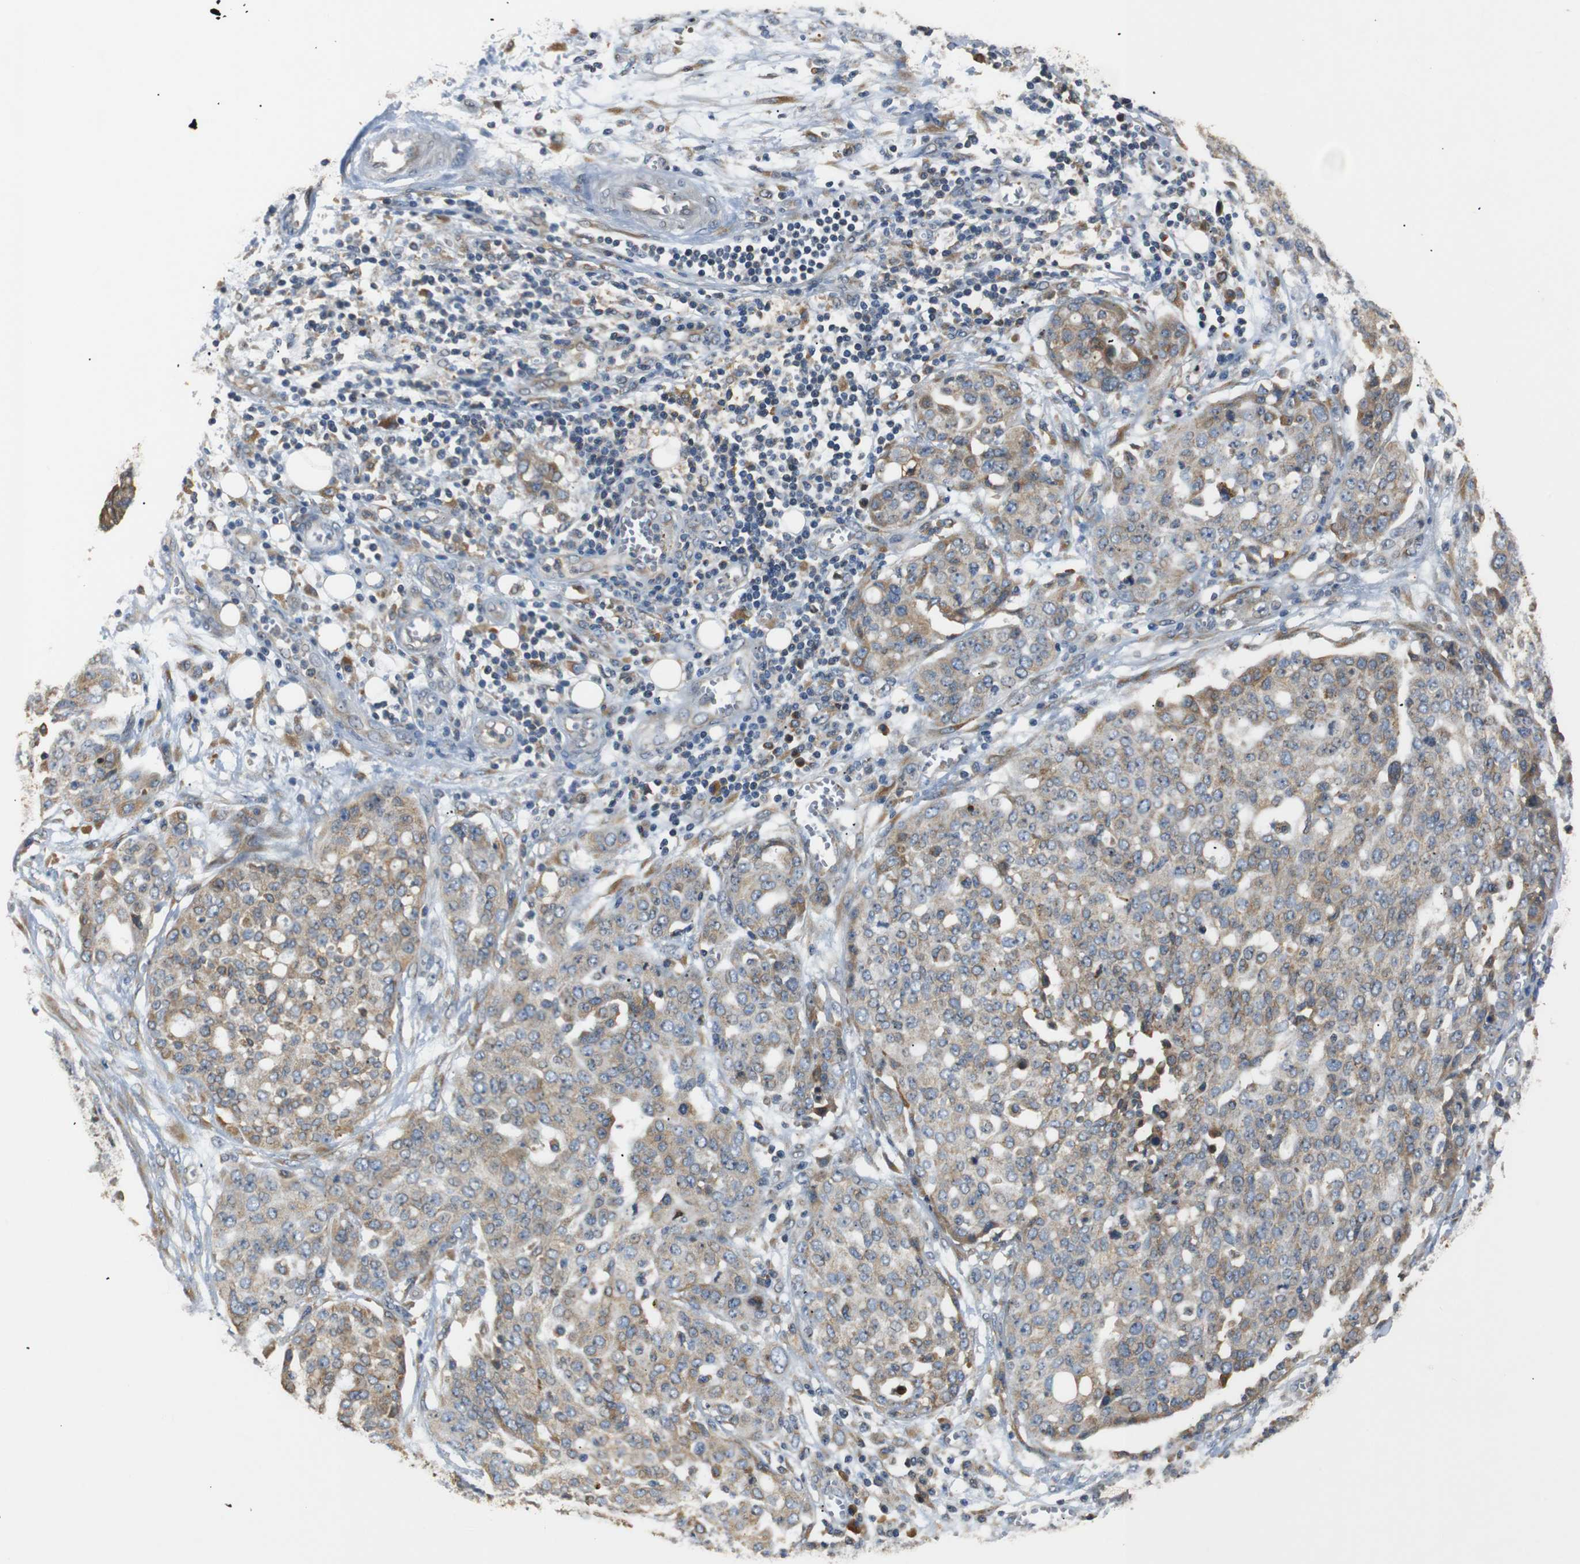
{"staining": {"intensity": "moderate", "quantity": "25%-75%", "location": "cytoplasmic/membranous"}, "tissue": "ovarian cancer", "cell_type": "Tumor cells", "image_type": "cancer", "snomed": [{"axis": "morphology", "description": "Cystadenocarcinoma, serous, NOS"}, {"axis": "topography", "description": "Soft tissue"}, {"axis": "topography", "description": "Ovary"}], "caption": "Serous cystadenocarcinoma (ovarian) was stained to show a protein in brown. There is medium levels of moderate cytoplasmic/membranous positivity in approximately 25%-75% of tumor cells. The staining was performed using DAB (3,3'-diaminobenzidine) to visualize the protein expression in brown, while the nuclei were stained in blue with hematoxylin (Magnification: 20x).", "gene": "TMED2", "patient": {"sex": "female", "age": 57}}